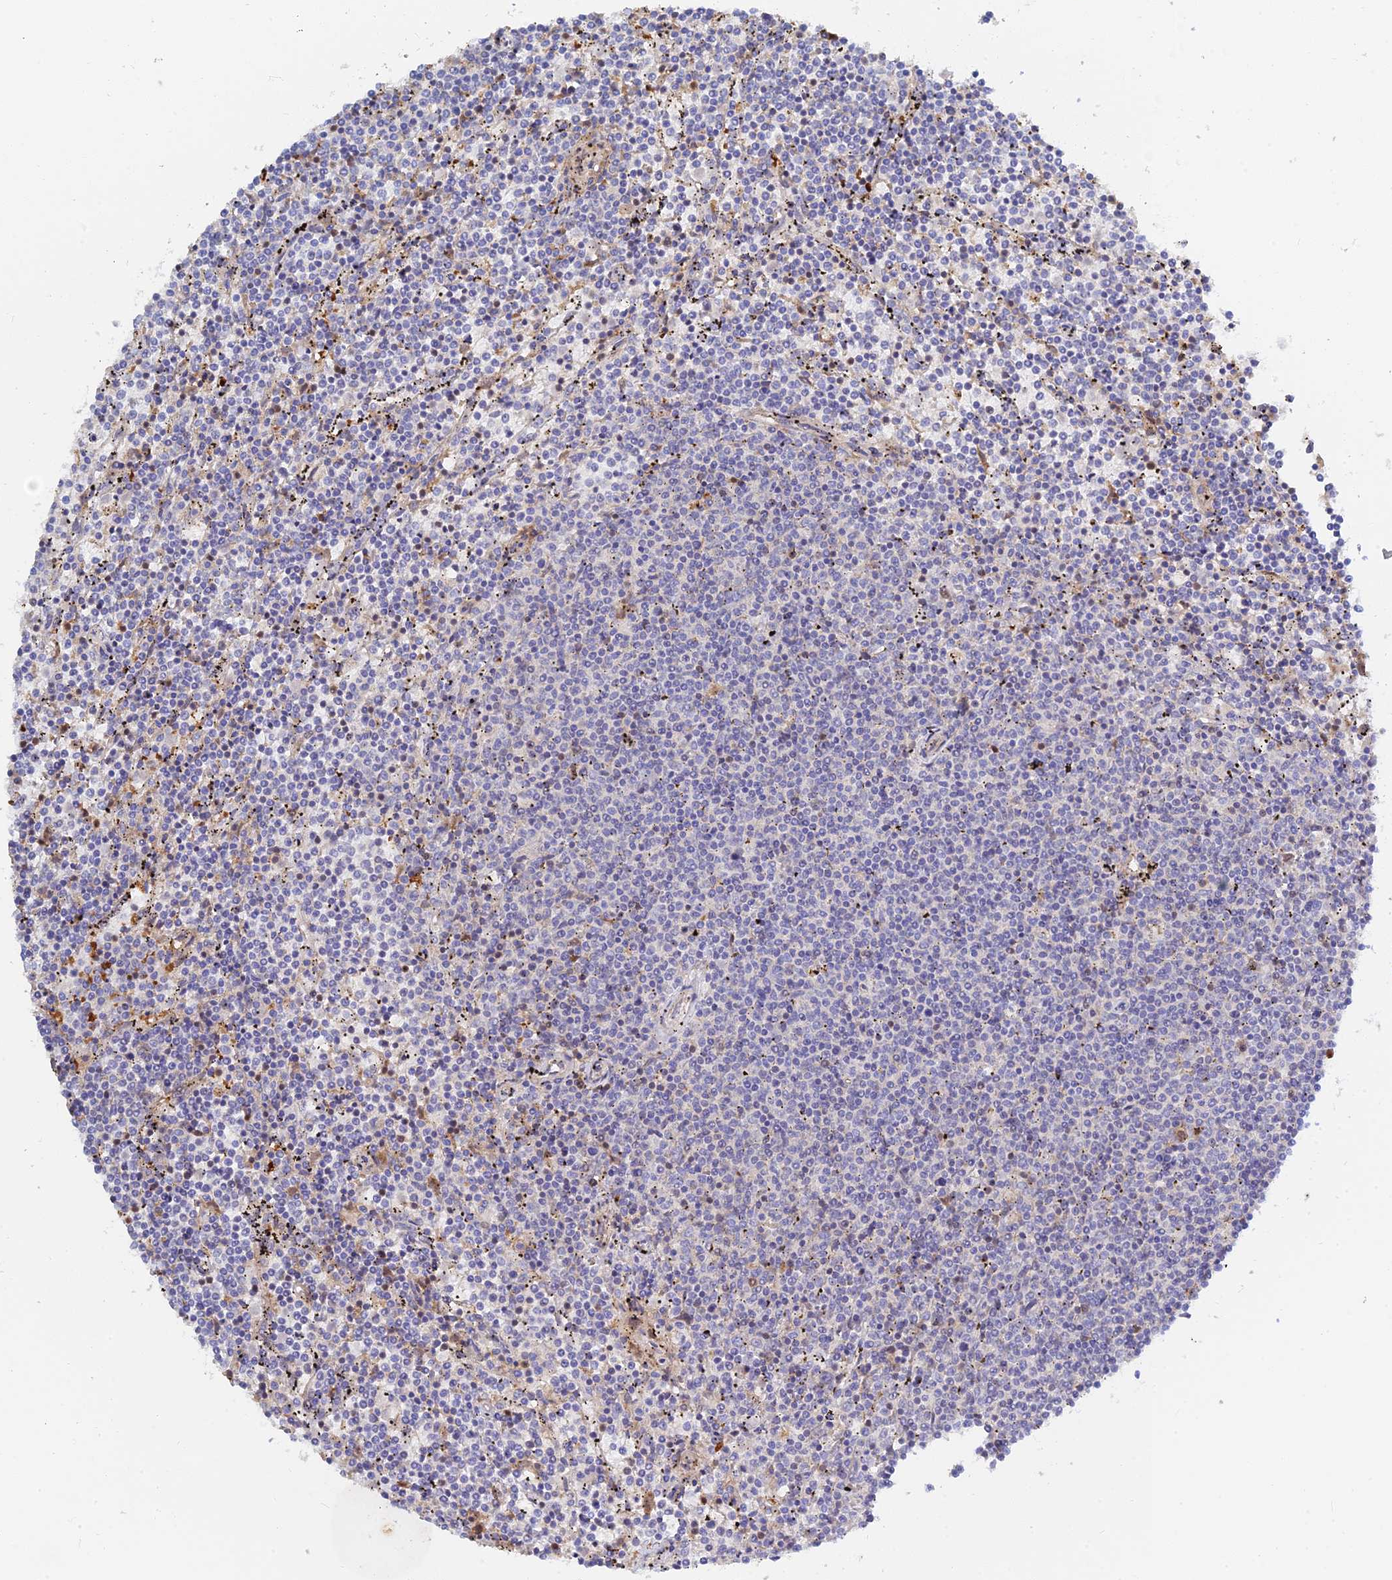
{"staining": {"intensity": "negative", "quantity": "none", "location": "none"}, "tissue": "lymphoma", "cell_type": "Tumor cells", "image_type": "cancer", "snomed": [{"axis": "morphology", "description": "Malignant lymphoma, non-Hodgkin's type, Low grade"}, {"axis": "topography", "description": "Spleen"}], "caption": "Malignant lymphoma, non-Hodgkin's type (low-grade) stained for a protein using immunohistochemistry (IHC) displays no staining tumor cells.", "gene": "SPATA5L1", "patient": {"sex": "female", "age": 50}}